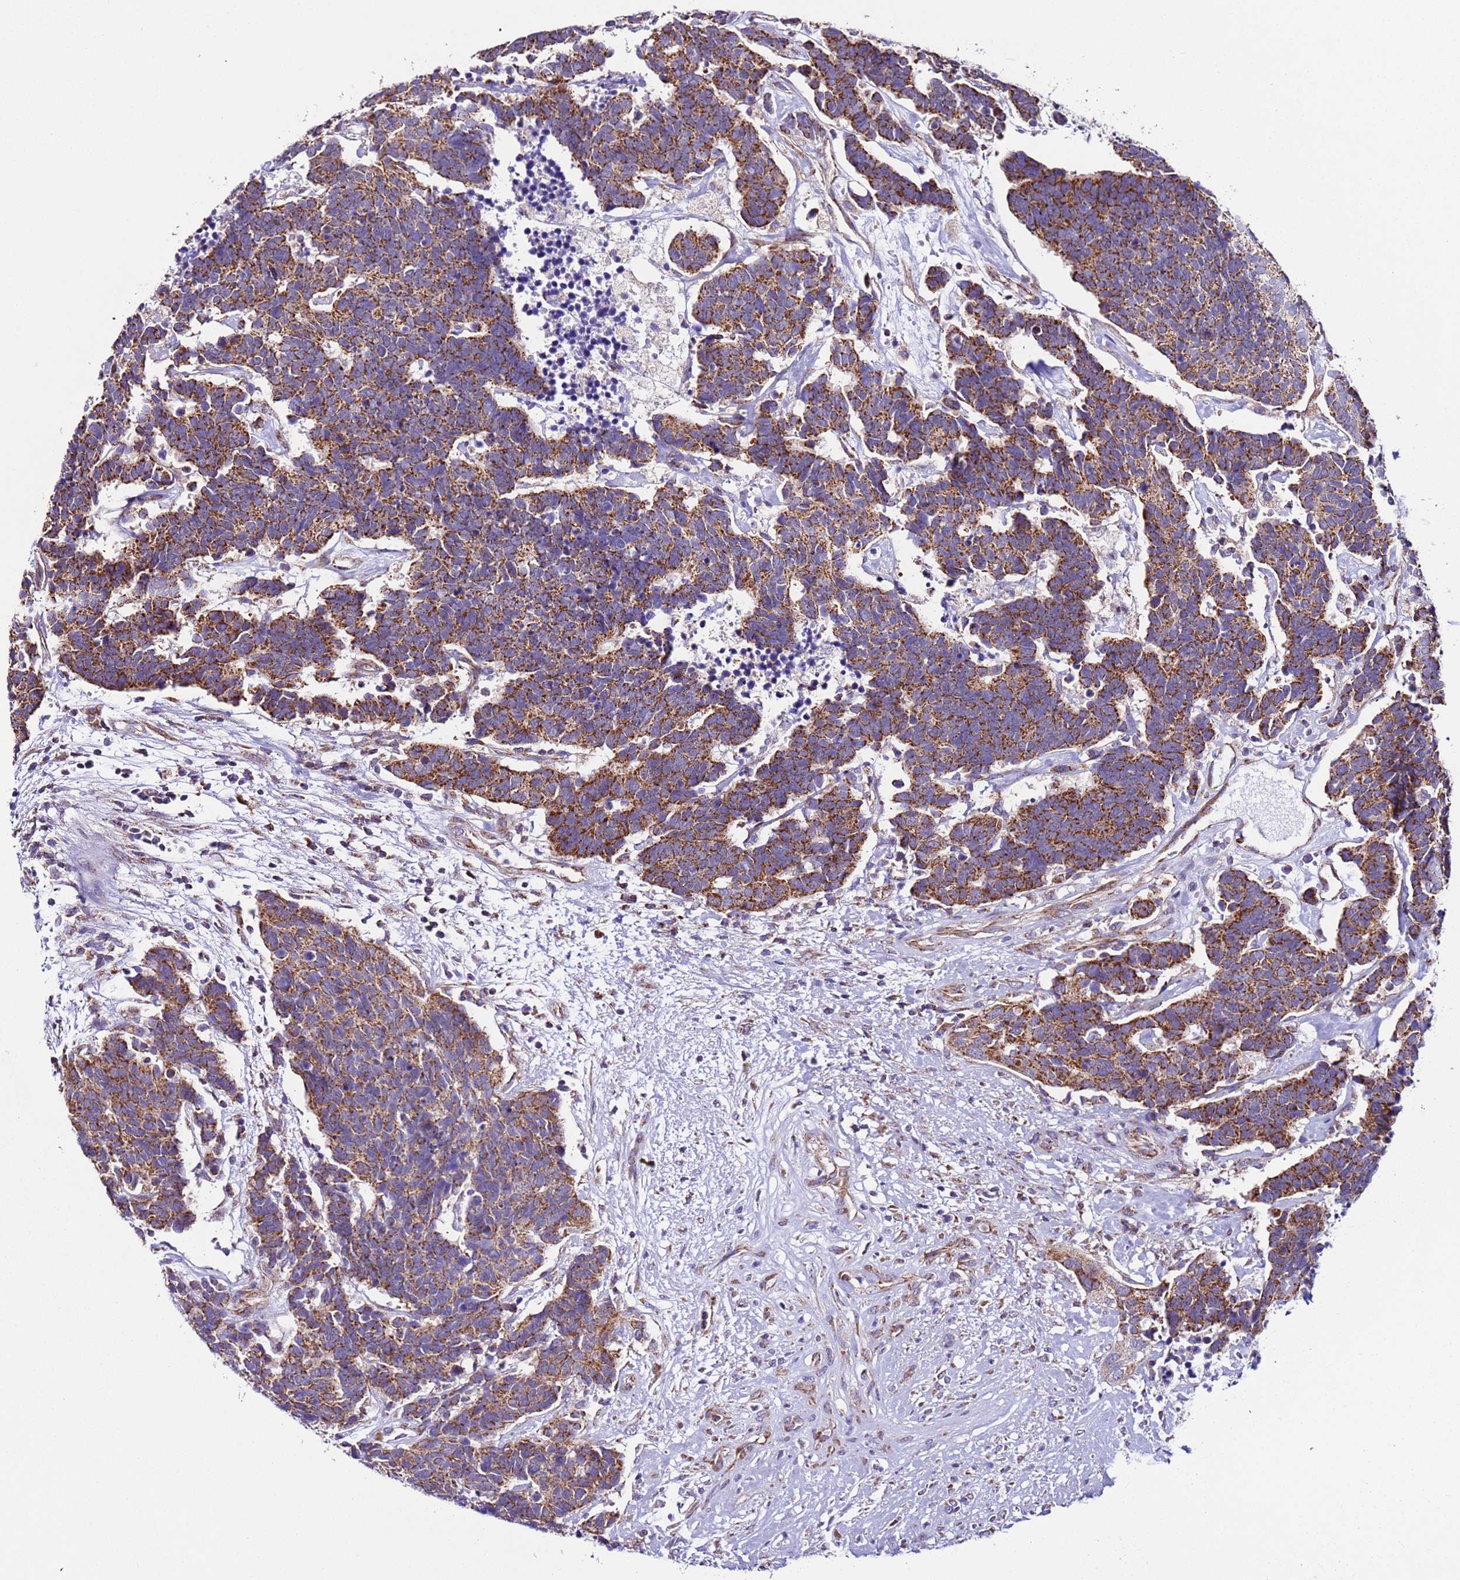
{"staining": {"intensity": "moderate", "quantity": ">75%", "location": "cytoplasmic/membranous"}, "tissue": "carcinoid", "cell_type": "Tumor cells", "image_type": "cancer", "snomed": [{"axis": "morphology", "description": "Carcinoma, NOS"}, {"axis": "morphology", "description": "Carcinoid, malignant, NOS"}, {"axis": "topography", "description": "Urinary bladder"}], "caption": "Carcinoid (malignant) stained with a brown dye exhibits moderate cytoplasmic/membranous positive expression in approximately >75% of tumor cells.", "gene": "AHI1", "patient": {"sex": "male", "age": 57}}